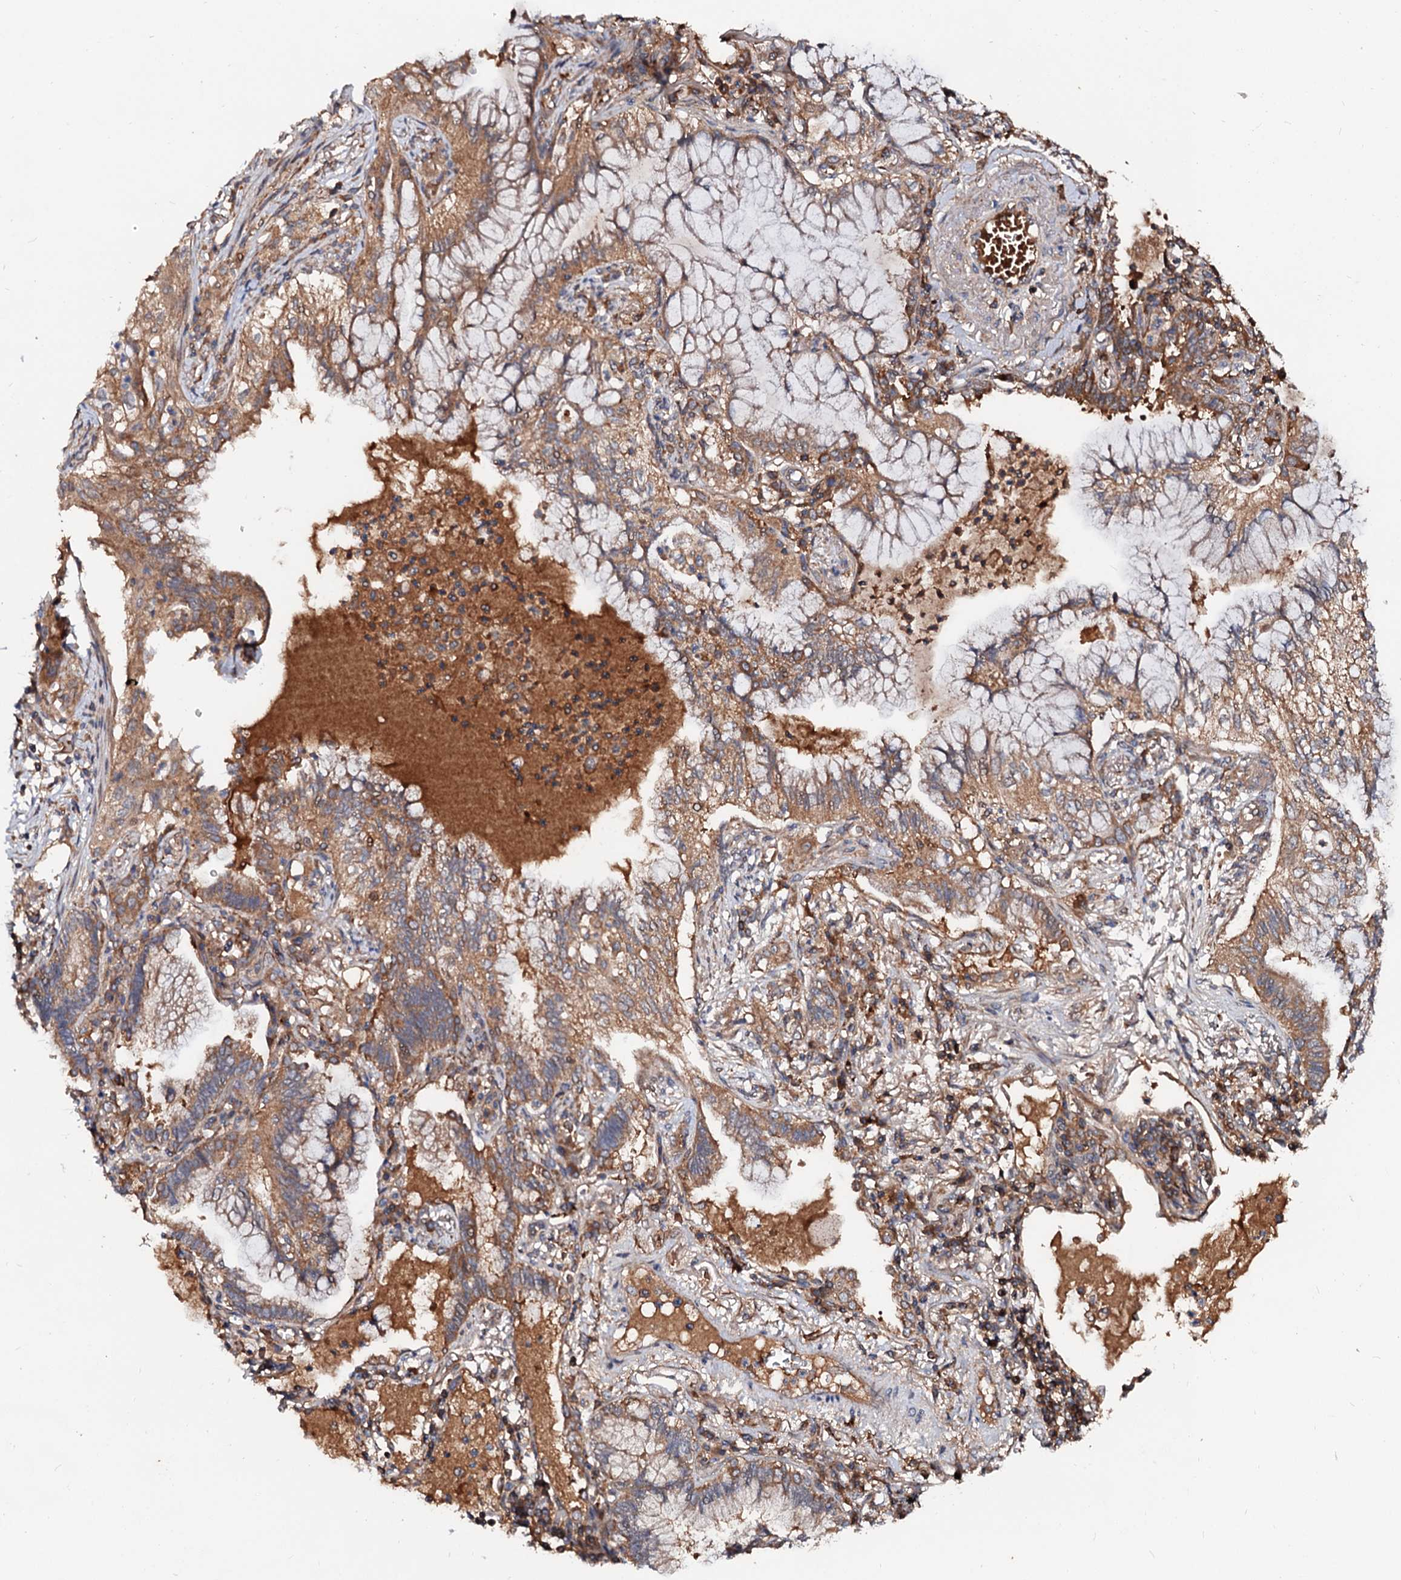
{"staining": {"intensity": "moderate", "quantity": ">75%", "location": "cytoplasmic/membranous"}, "tissue": "lung cancer", "cell_type": "Tumor cells", "image_type": "cancer", "snomed": [{"axis": "morphology", "description": "Adenocarcinoma, NOS"}, {"axis": "topography", "description": "Lung"}], "caption": "A brown stain shows moderate cytoplasmic/membranous positivity of a protein in human lung adenocarcinoma tumor cells.", "gene": "EXTL1", "patient": {"sex": "female", "age": 70}}